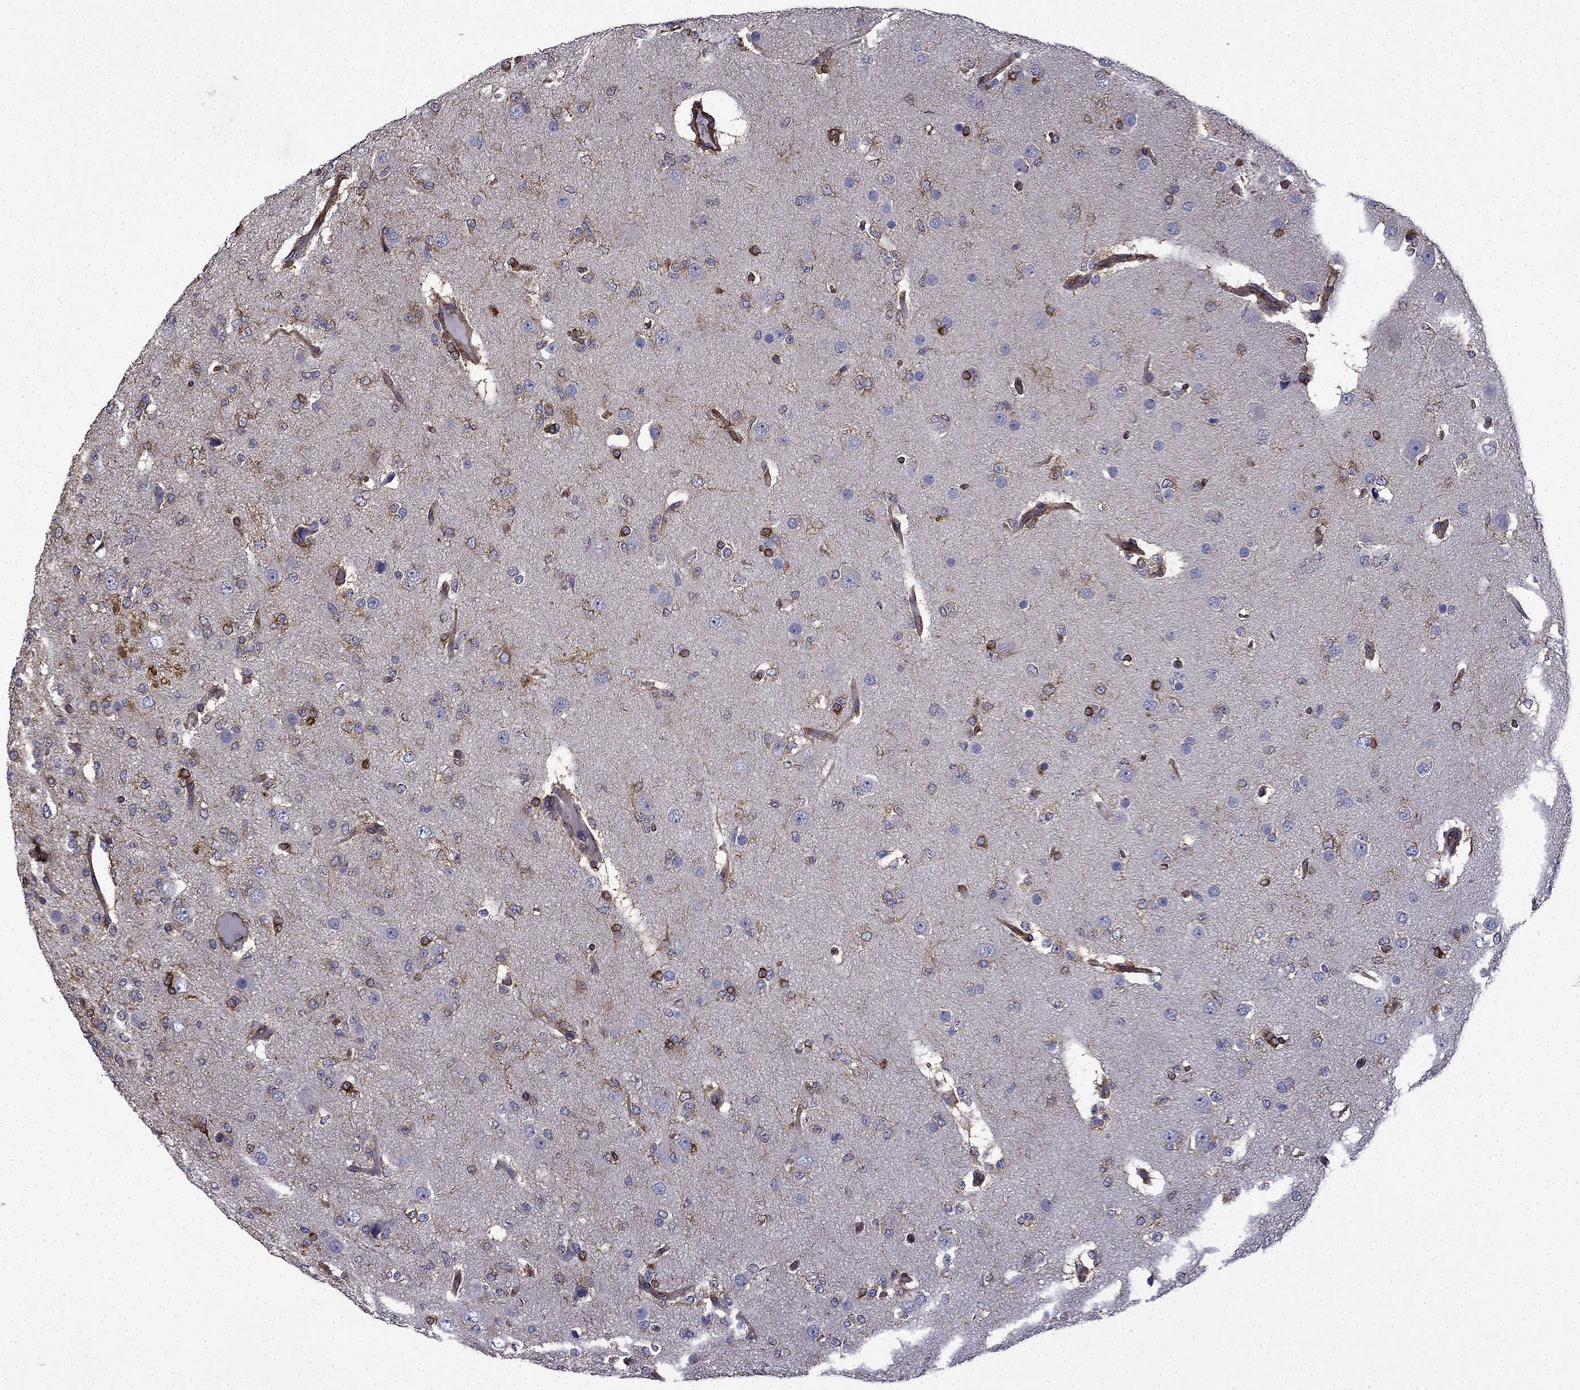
{"staining": {"intensity": "negative", "quantity": "none", "location": "none"}, "tissue": "glioma", "cell_type": "Tumor cells", "image_type": "cancer", "snomed": [{"axis": "morphology", "description": "Glioma, malignant, Low grade"}, {"axis": "topography", "description": "Brain"}], "caption": "Immunohistochemical staining of human glioma exhibits no significant positivity in tumor cells.", "gene": "MAP4", "patient": {"sex": "male", "age": 27}}